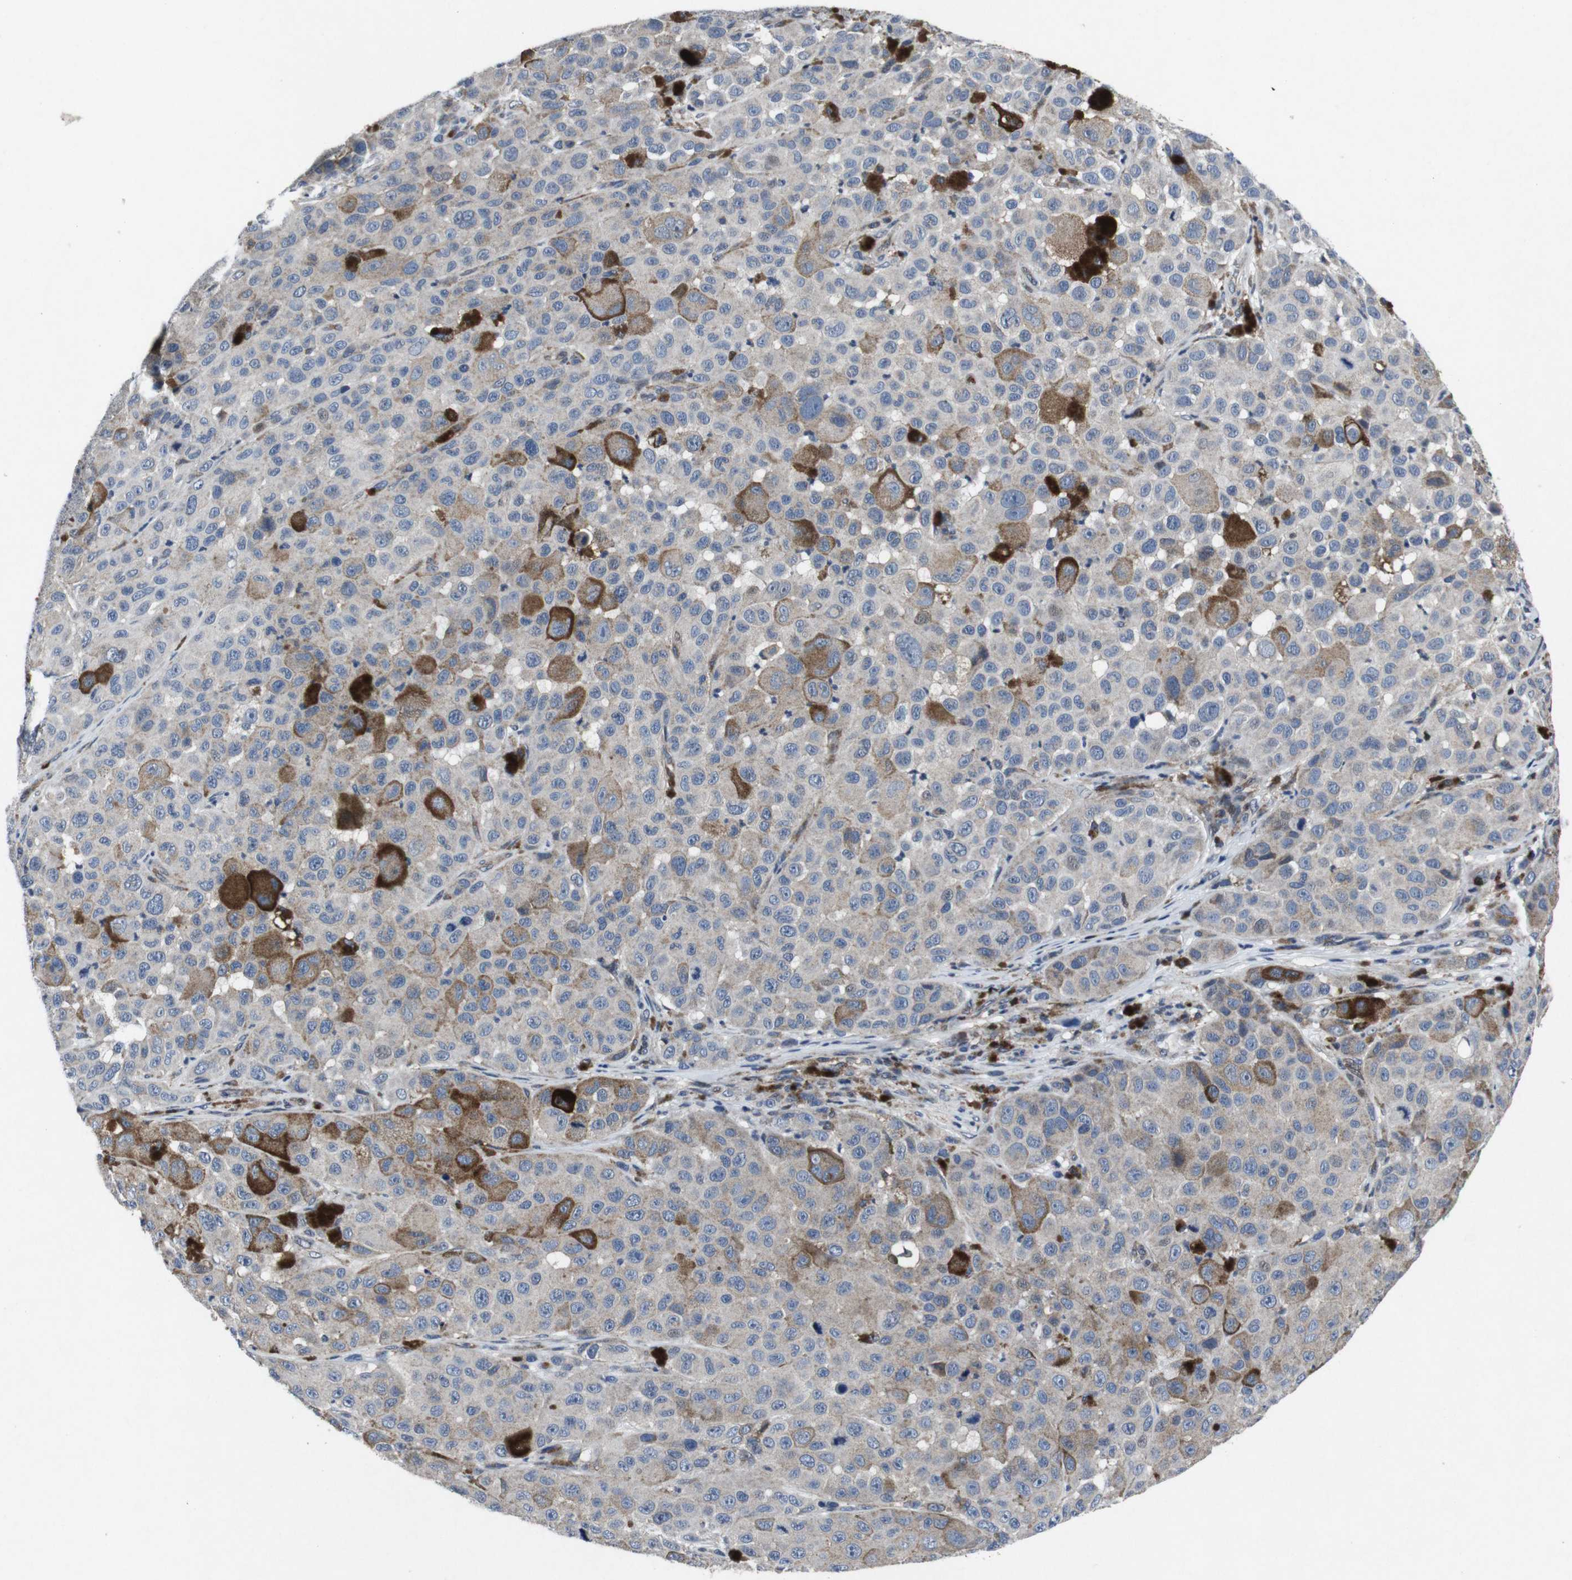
{"staining": {"intensity": "weak", "quantity": "25%-75%", "location": "cytoplasmic/membranous"}, "tissue": "melanoma", "cell_type": "Tumor cells", "image_type": "cancer", "snomed": [{"axis": "morphology", "description": "Malignant melanoma, NOS"}, {"axis": "topography", "description": "Skin"}], "caption": "Malignant melanoma tissue exhibits weak cytoplasmic/membranous staining in about 25%-75% of tumor cells, visualized by immunohistochemistry.", "gene": "STAT4", "patient": {"sex": "male", "age": 96}}